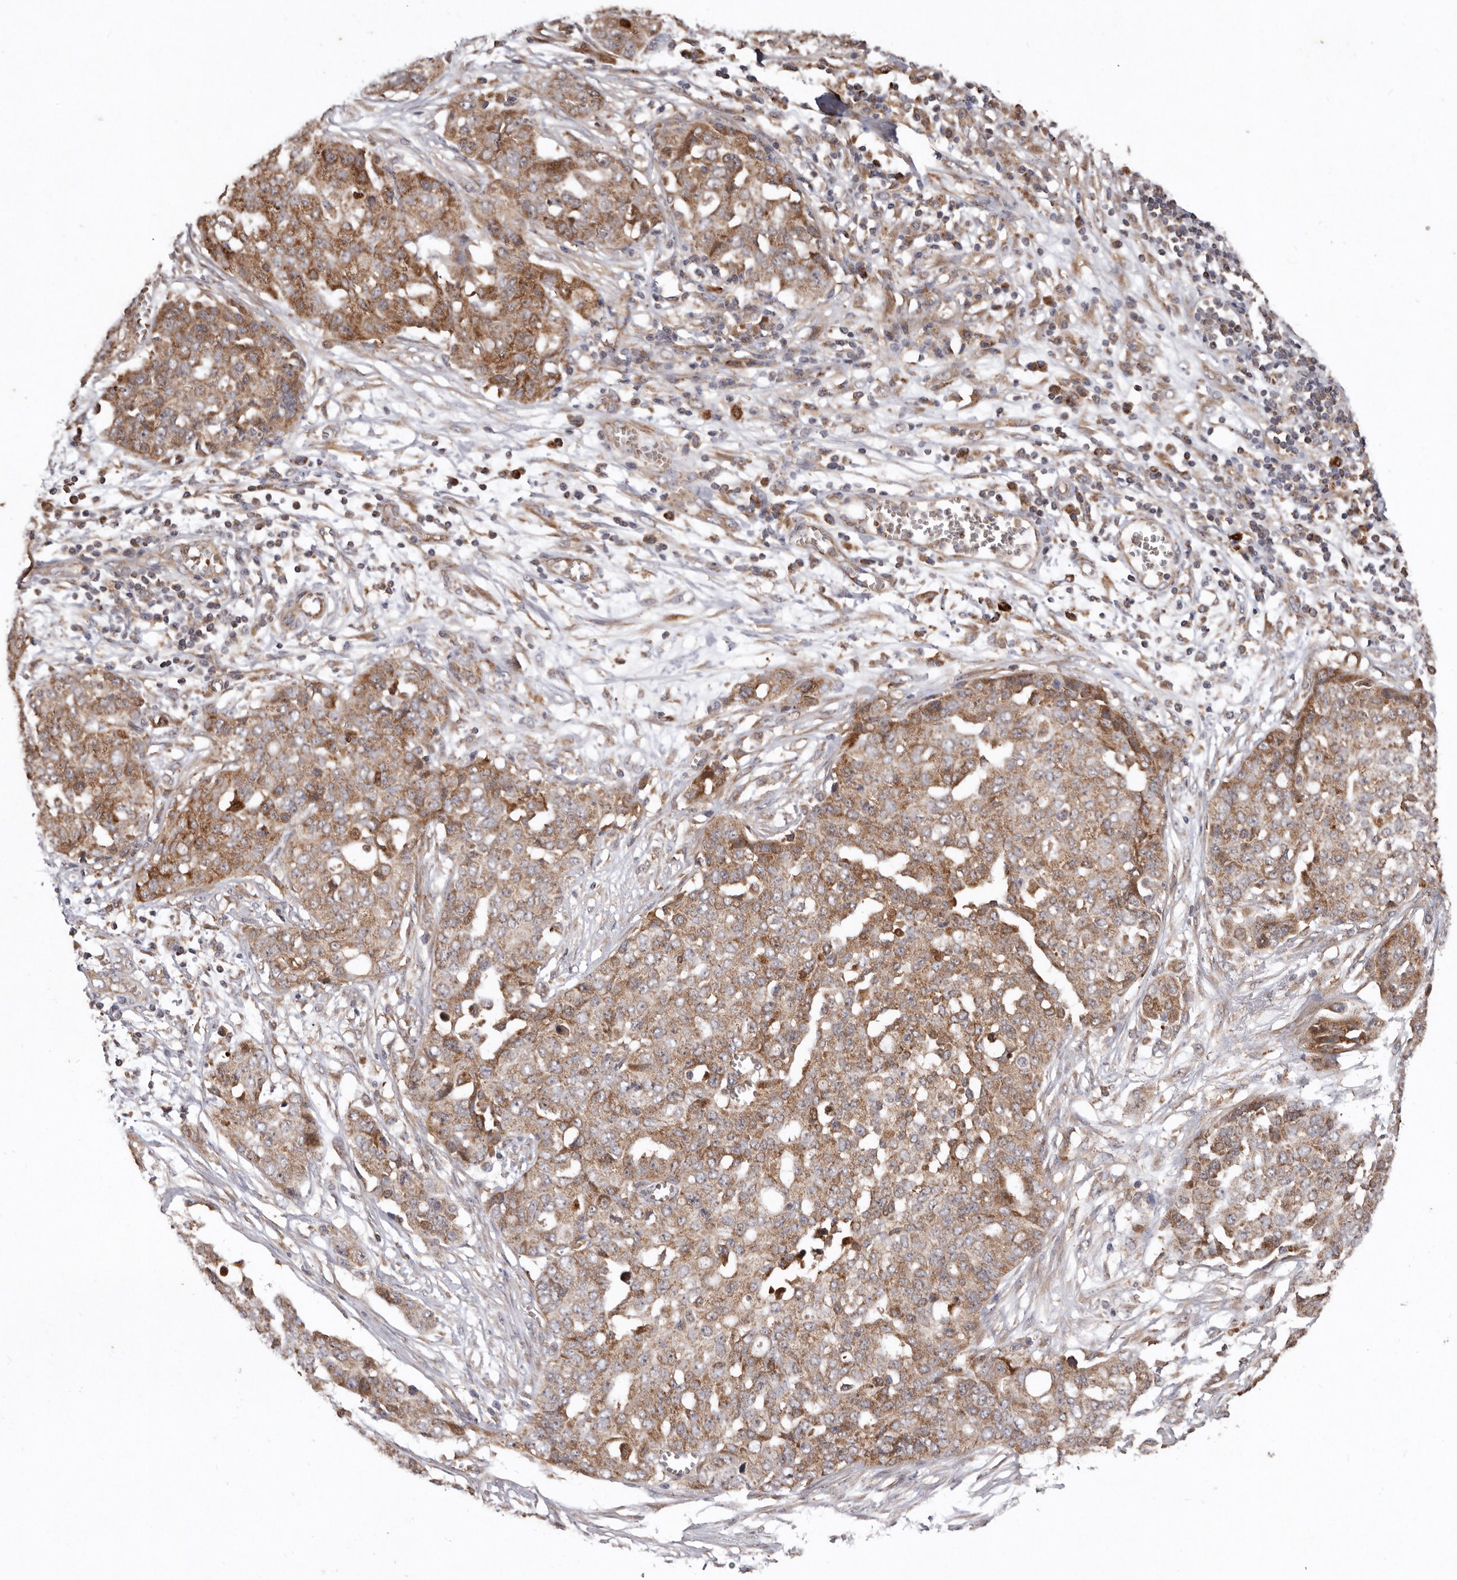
{"staining": {"intensity": "moderate", "quantity": ">75%", "location": "cytoplasmic/membranous"}, "tissue": "ovarian cancer", "cell_type": "Tumor cells", "image_type": "cancer", "snomed": [{"axis": "morphology", "description": "Cystadenocarcinoma, serous, NOS"}, {"axis": "topography", "description": "Soft tissue"}, {"axis": "topography", "description": "Ovary"}], "caption": "Tumor cells show medium levels of moderate cytoplasmic/membranous staining in about >75% of cells in ovarian cancer.", "gene": "GOT1L1", "patient": {"sex": "female", "age": 57}}